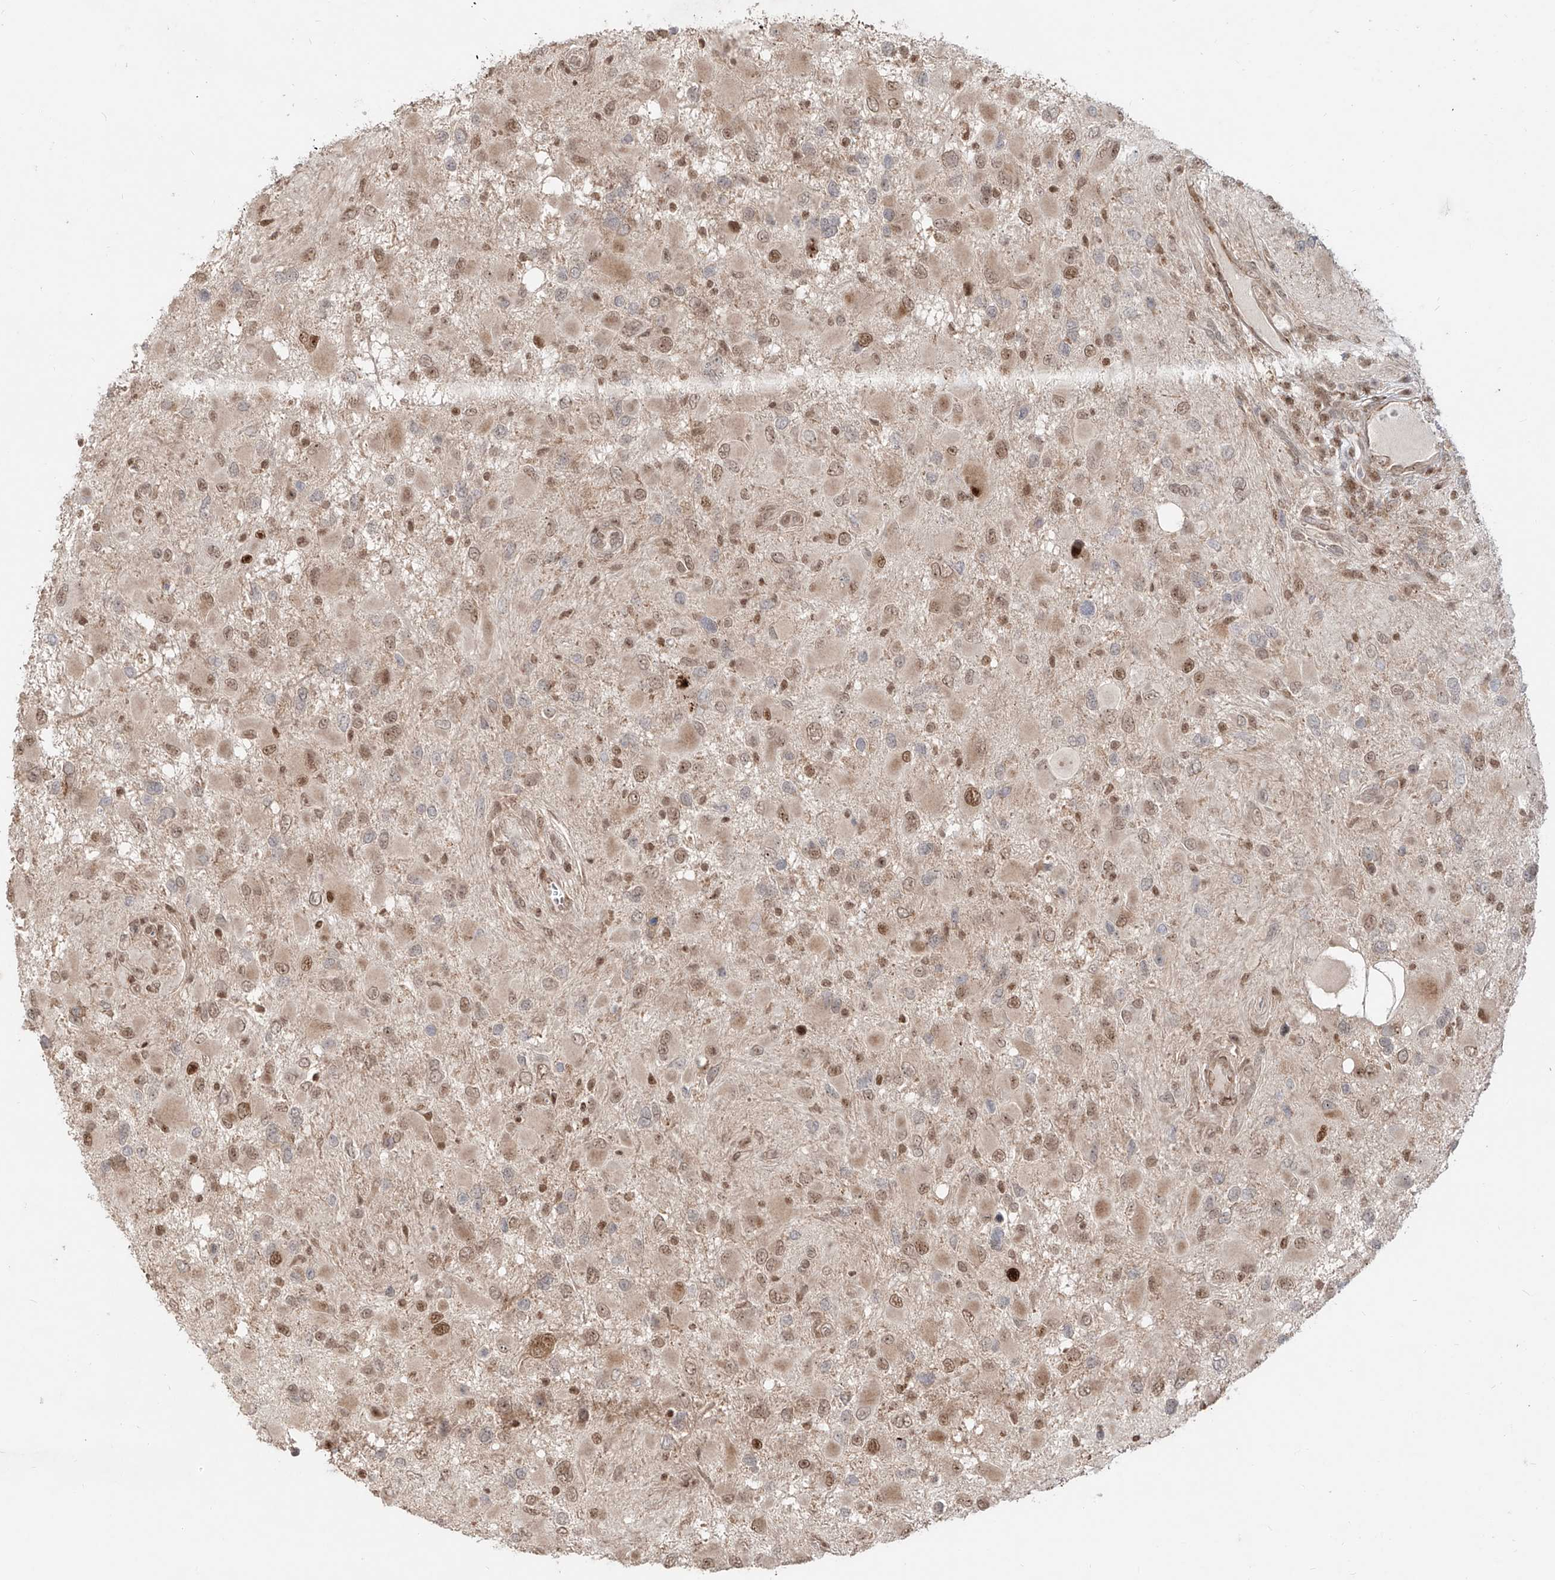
{"staining": {"intensity": "moderate", "quantity": ">75%", "location": "nuclear"}, "tissue": "glioma", "cell_type": "Tumor cells", "image_type": "cancer", "snomed": [{"axis": "morphology", "description": "Glioma, malignant, High grade"}, {"axis": "topography", "description": "Brain"}], "caption": "A medium amount of moderate nuclear staining is seen in about >75% of tumor cells in glioma tissue.", "gene": "ZNF710", "patient": {"sex": "male", "age": 53}}